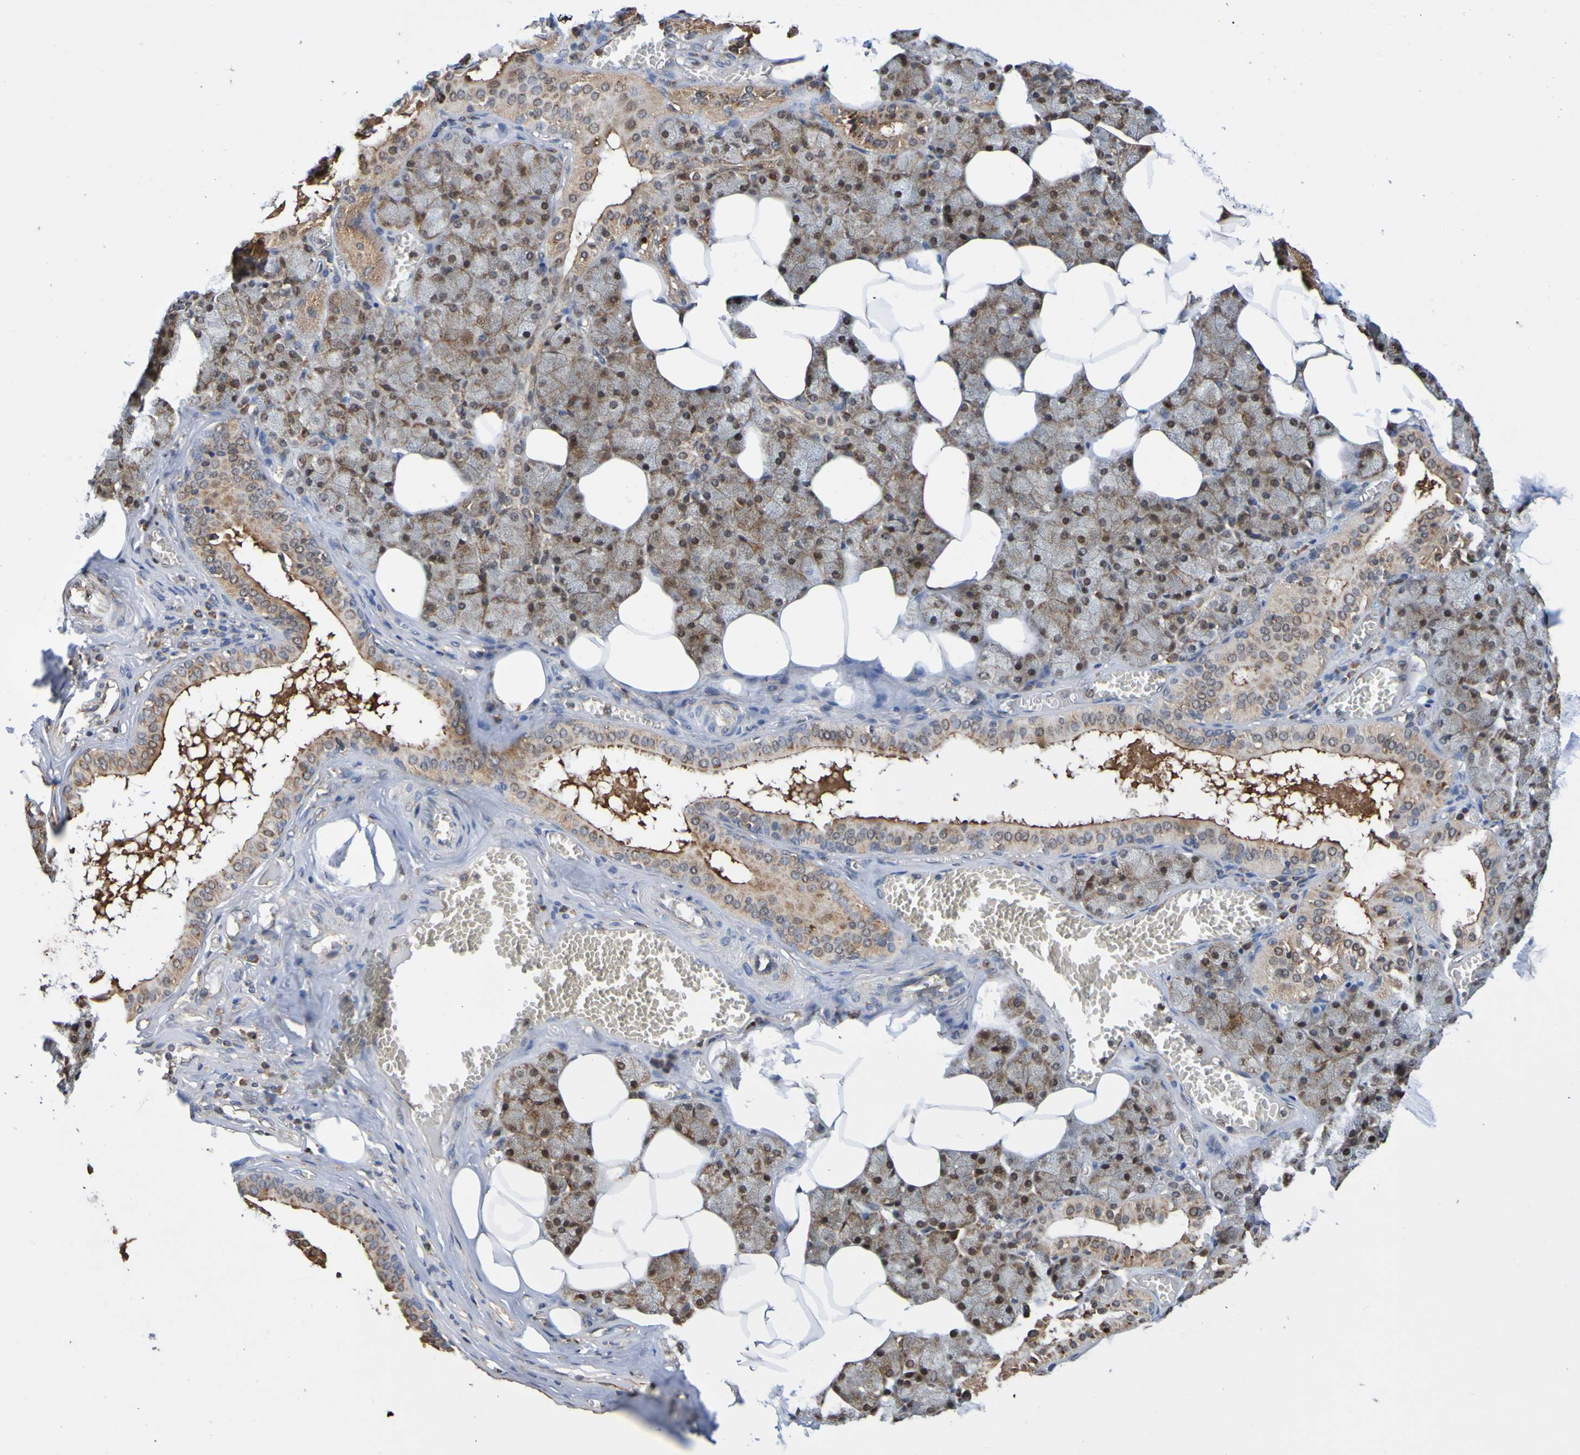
{"staining": {"intensity": "moderate", "quantity": ">75%", "location": "cytoplasmic/membranous"}, "tissue": "salivary gland", "cell_type": "Glandular cells", "image_type": "normal", "snomed": [{"axis": "morphology", "description": "Normal tissue, NOS"}, {"axis": "topography", "description": "Salivary gland"}], "caption": "High-power microscopy captured an IHC histopathology image of unremarkable salivary gland, revealing moderate cytoplasmic/membranous positivity in about >75% of glandular cells.", "gene": "AXIN1", "patient": {"sex": "male", "age": 62}}